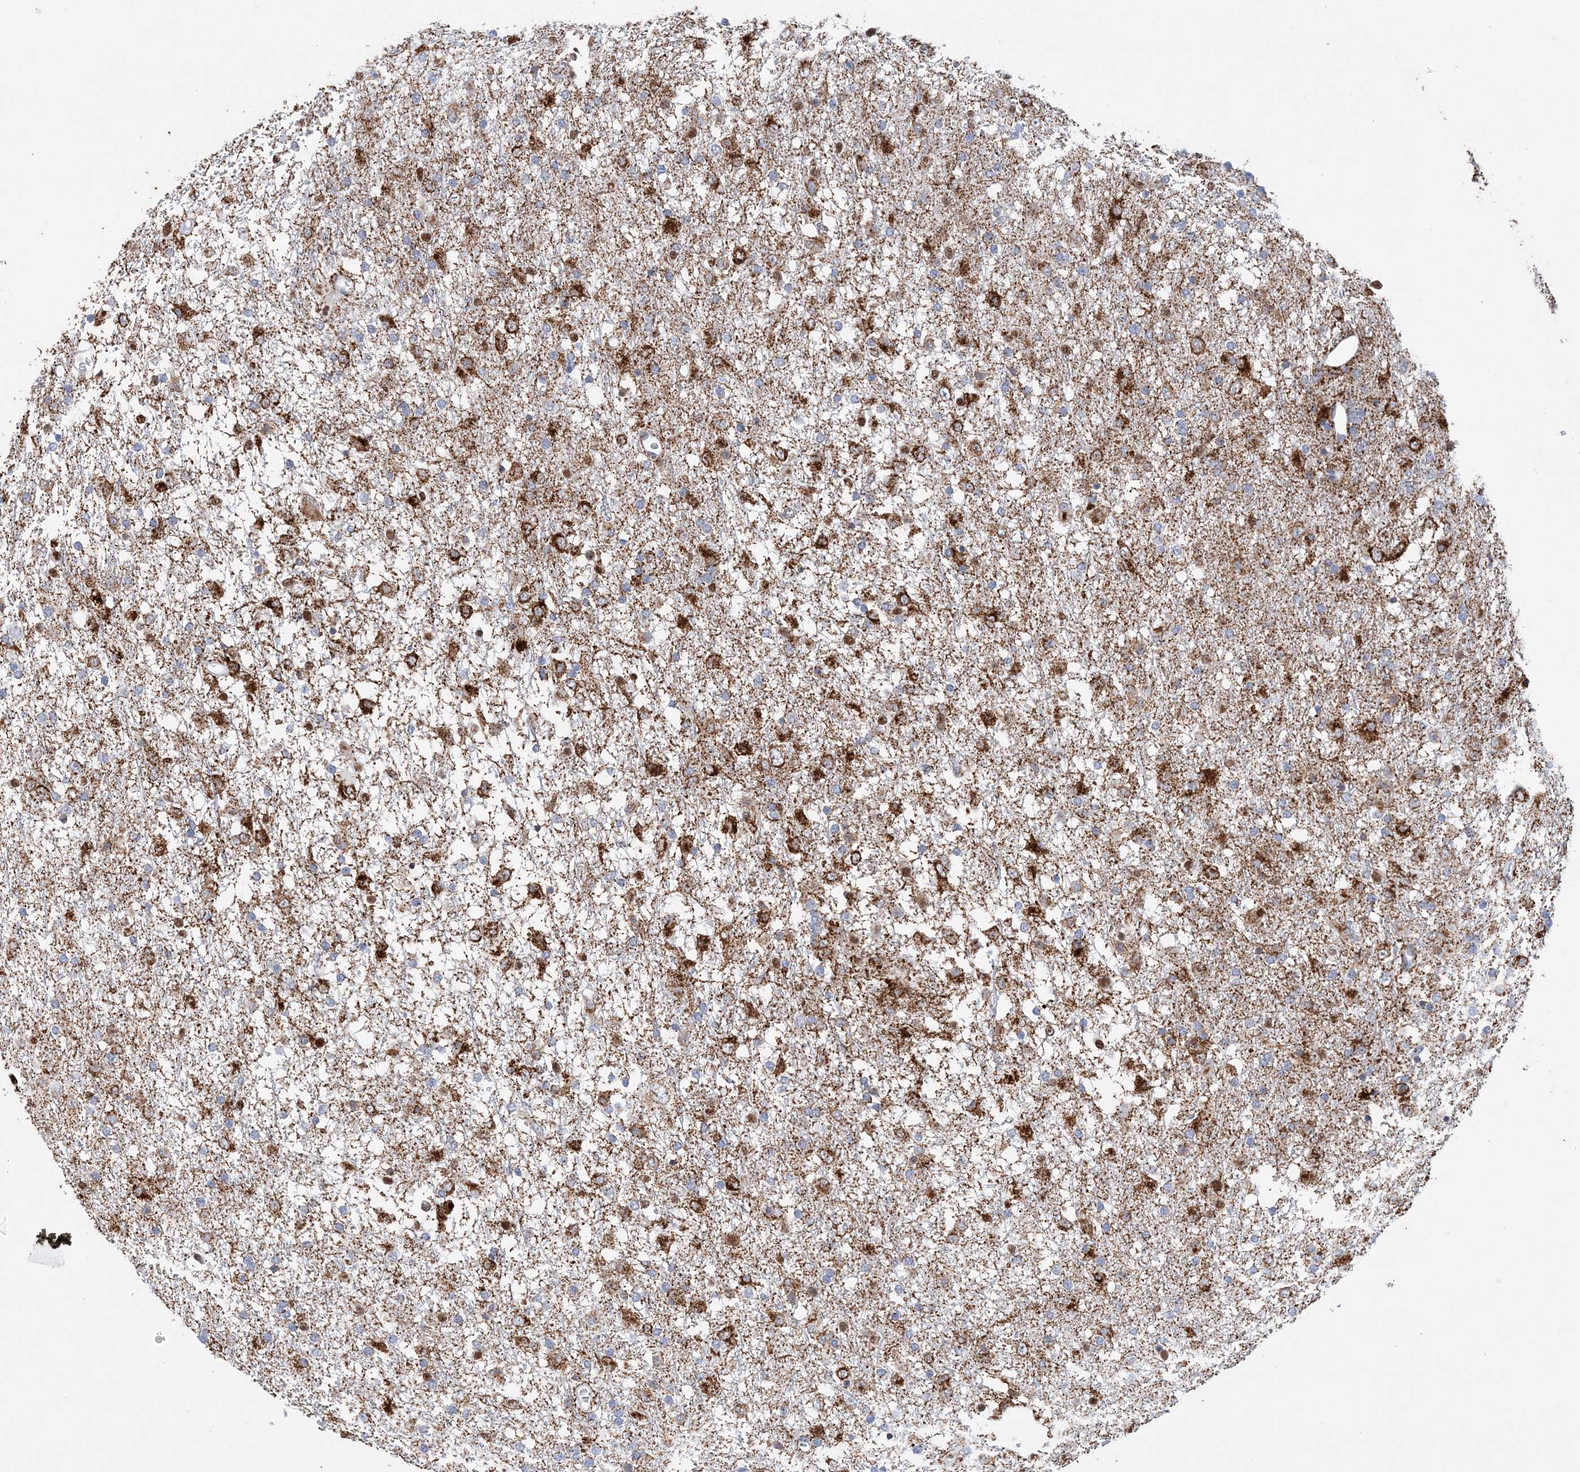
{"staining": {"intensity": "moderate", "quantity": "25%-75%", "location": "cytoplasmic/membranous"}, "tissue": "glioma", "cell_type": "Tumor cells", "image_type": "cancer", "snomed": [{"axis": "morphology", "description": "Glioma, malignant, Low grade"}, {"axis": "topography", "description": "Brain"}], "caption": "Immunohistochemical staining of human glioma displays medium levels of moderate cytoplasmic/membranous positivity in about 25%-75% of tumor cells. (DAB IHC with brightfield microscopy, high magnification).", "gene": "NIT2", "patient": {"sex": "male", "age": 65}}